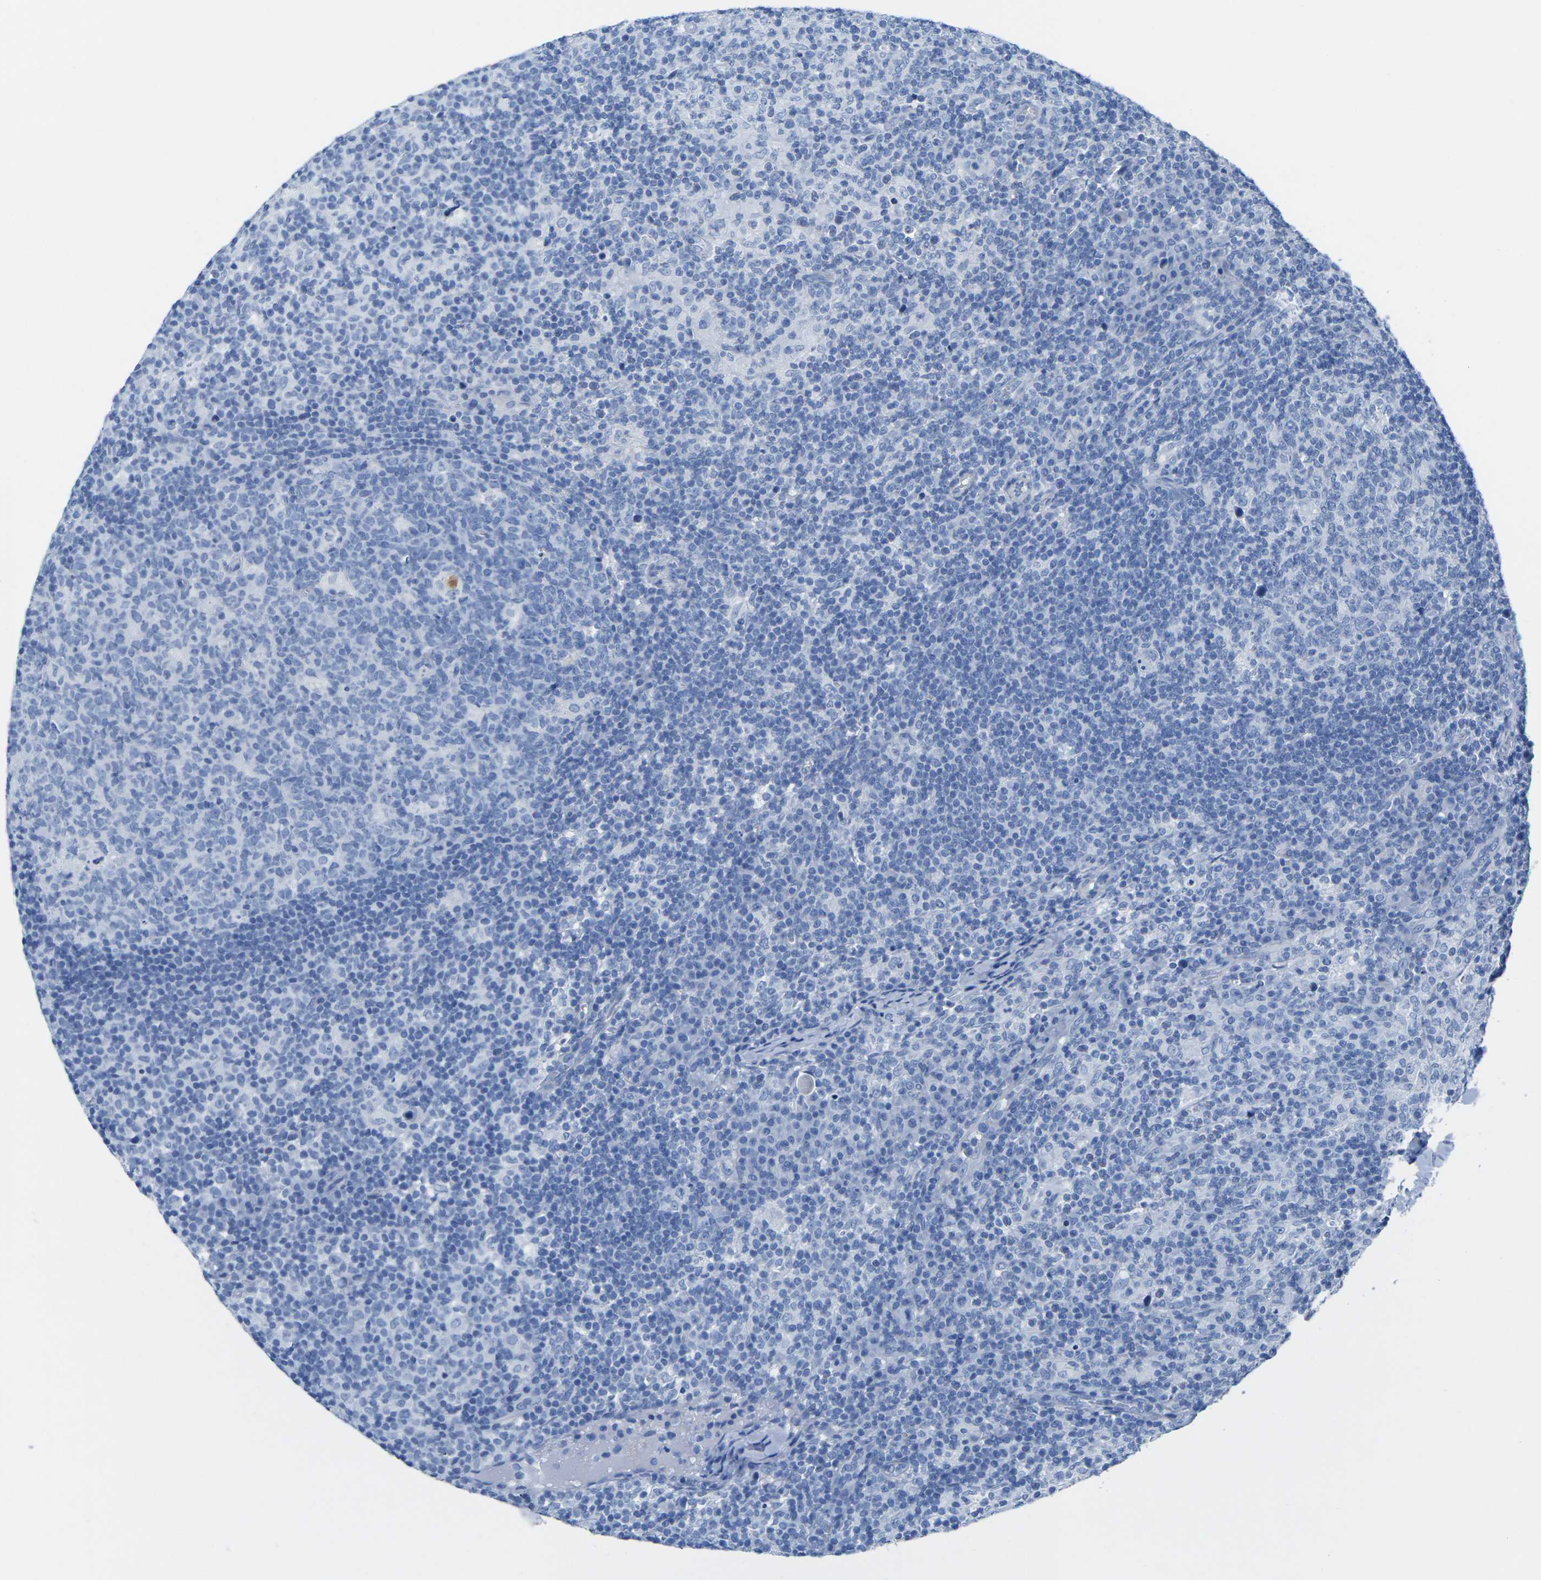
{"staining": {"intensity": "negative", "quantity": "none", "location": "none"}, "tissue": "lymph node", "cell_type": "Germinal center cells", "image_type": "normal", "snomed": [{"axis": "morphology", "description": "Normal tissue, NOS"}, {"axis": "morphology", "description": "Inflammation, NOS"}, {"axis": "topography", "description": "Lymph node"}], "caption": "Immunohistochemistry (IHC) of benign lymph node demonstrates no staining in germinal center cells.", "gene": "CNN1", "patient": {"sex": "male", "age": 55}}